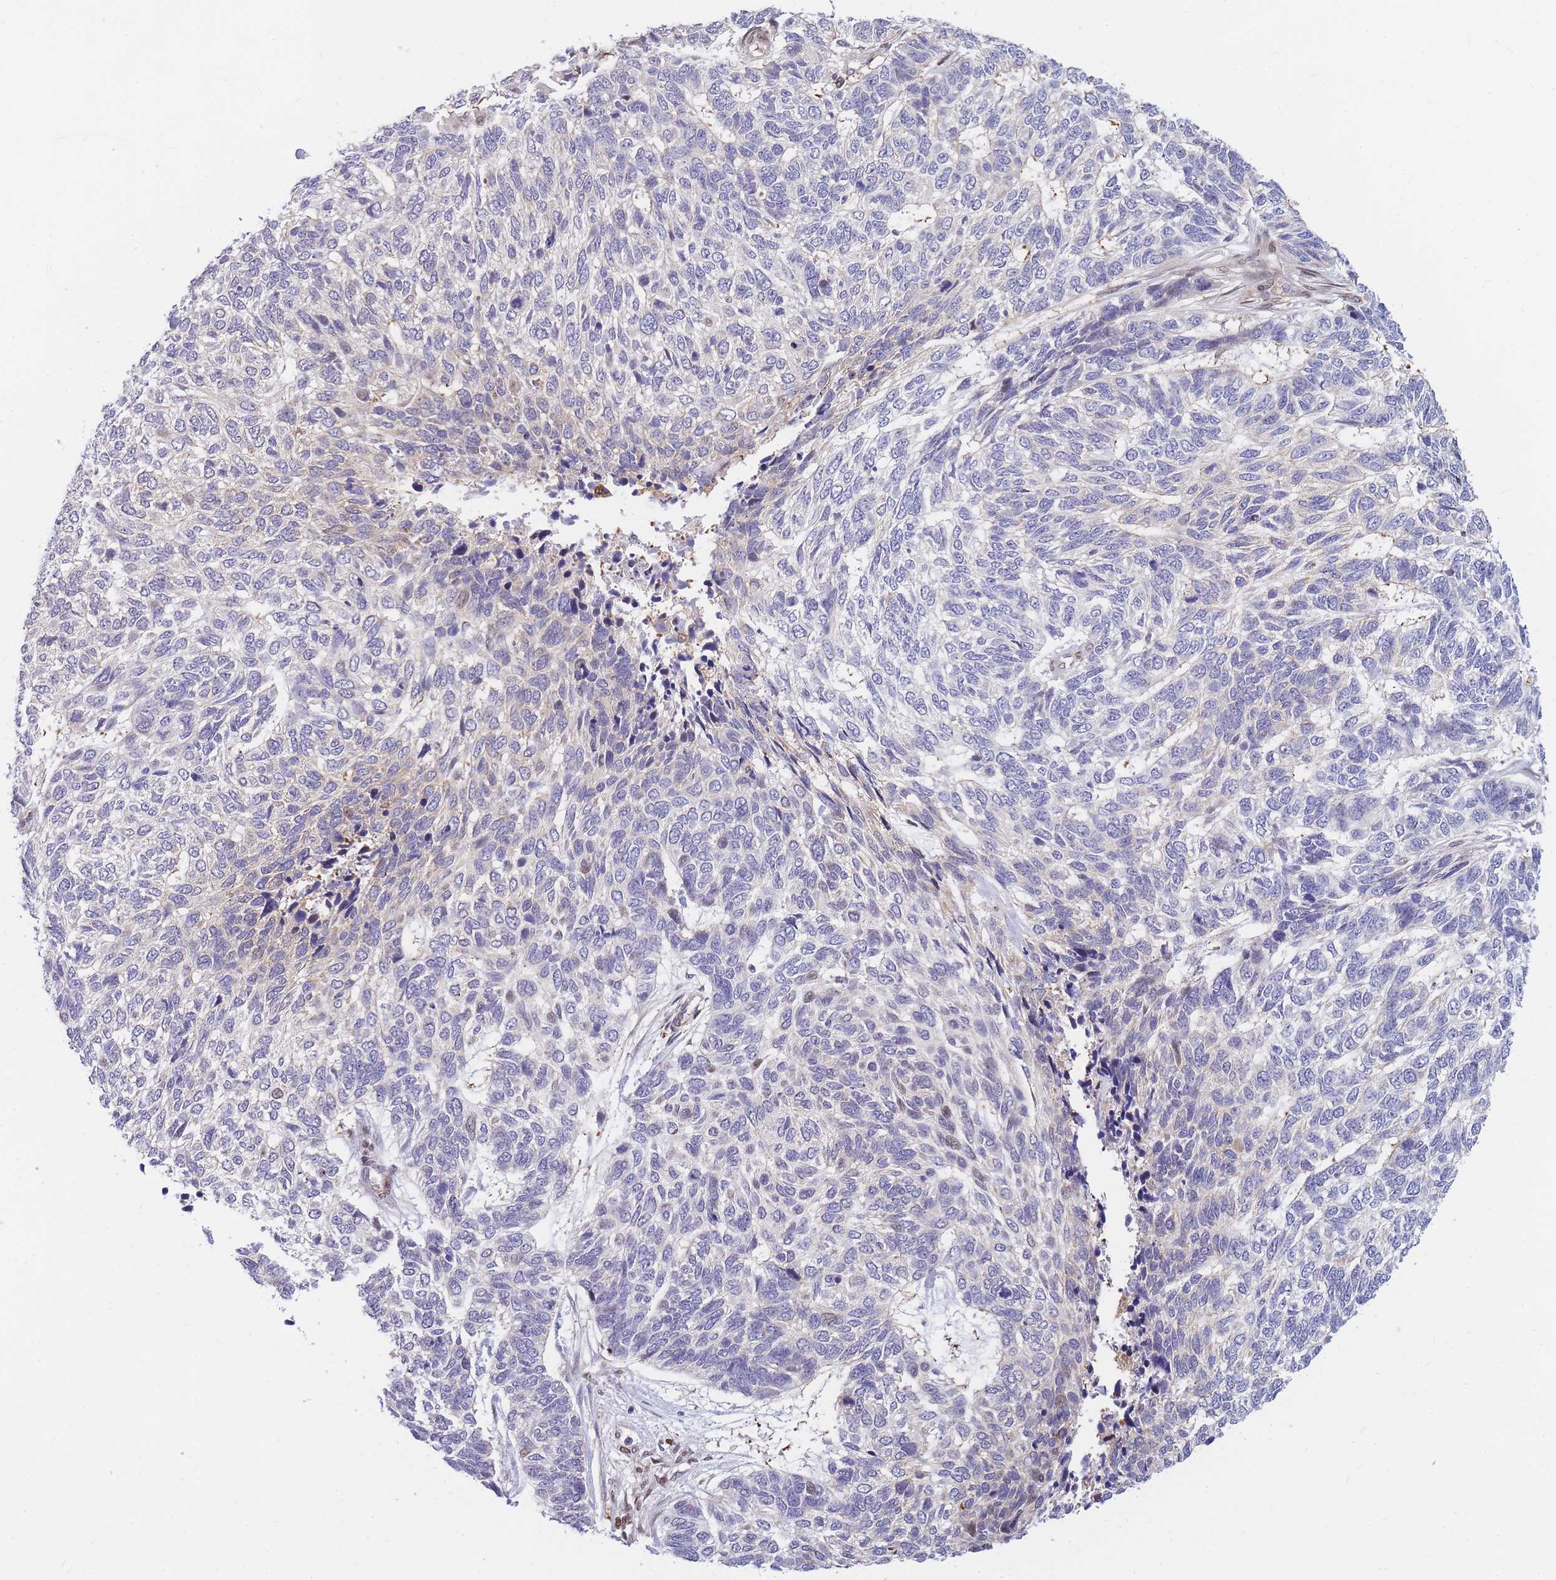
{"staining": {"intensity": "negative", "quantity": "none", "location": "none"}, "tissue": "skin cancer", "cell_type": "Tumor cells", "image_type": "cancer", "snomed": [{"axis": "morphology", "description": "Basal cell carcinoma"}, {"axis": "topography", "description": "Skin"}], "caption": "Skin cancer (basal cell carcinoma) stained for a protein using immunohistochemistry (IHC) reveals no expression tumor cells.", "gene": "CRACD", "patient": {"sex": "female", "age": 65}}